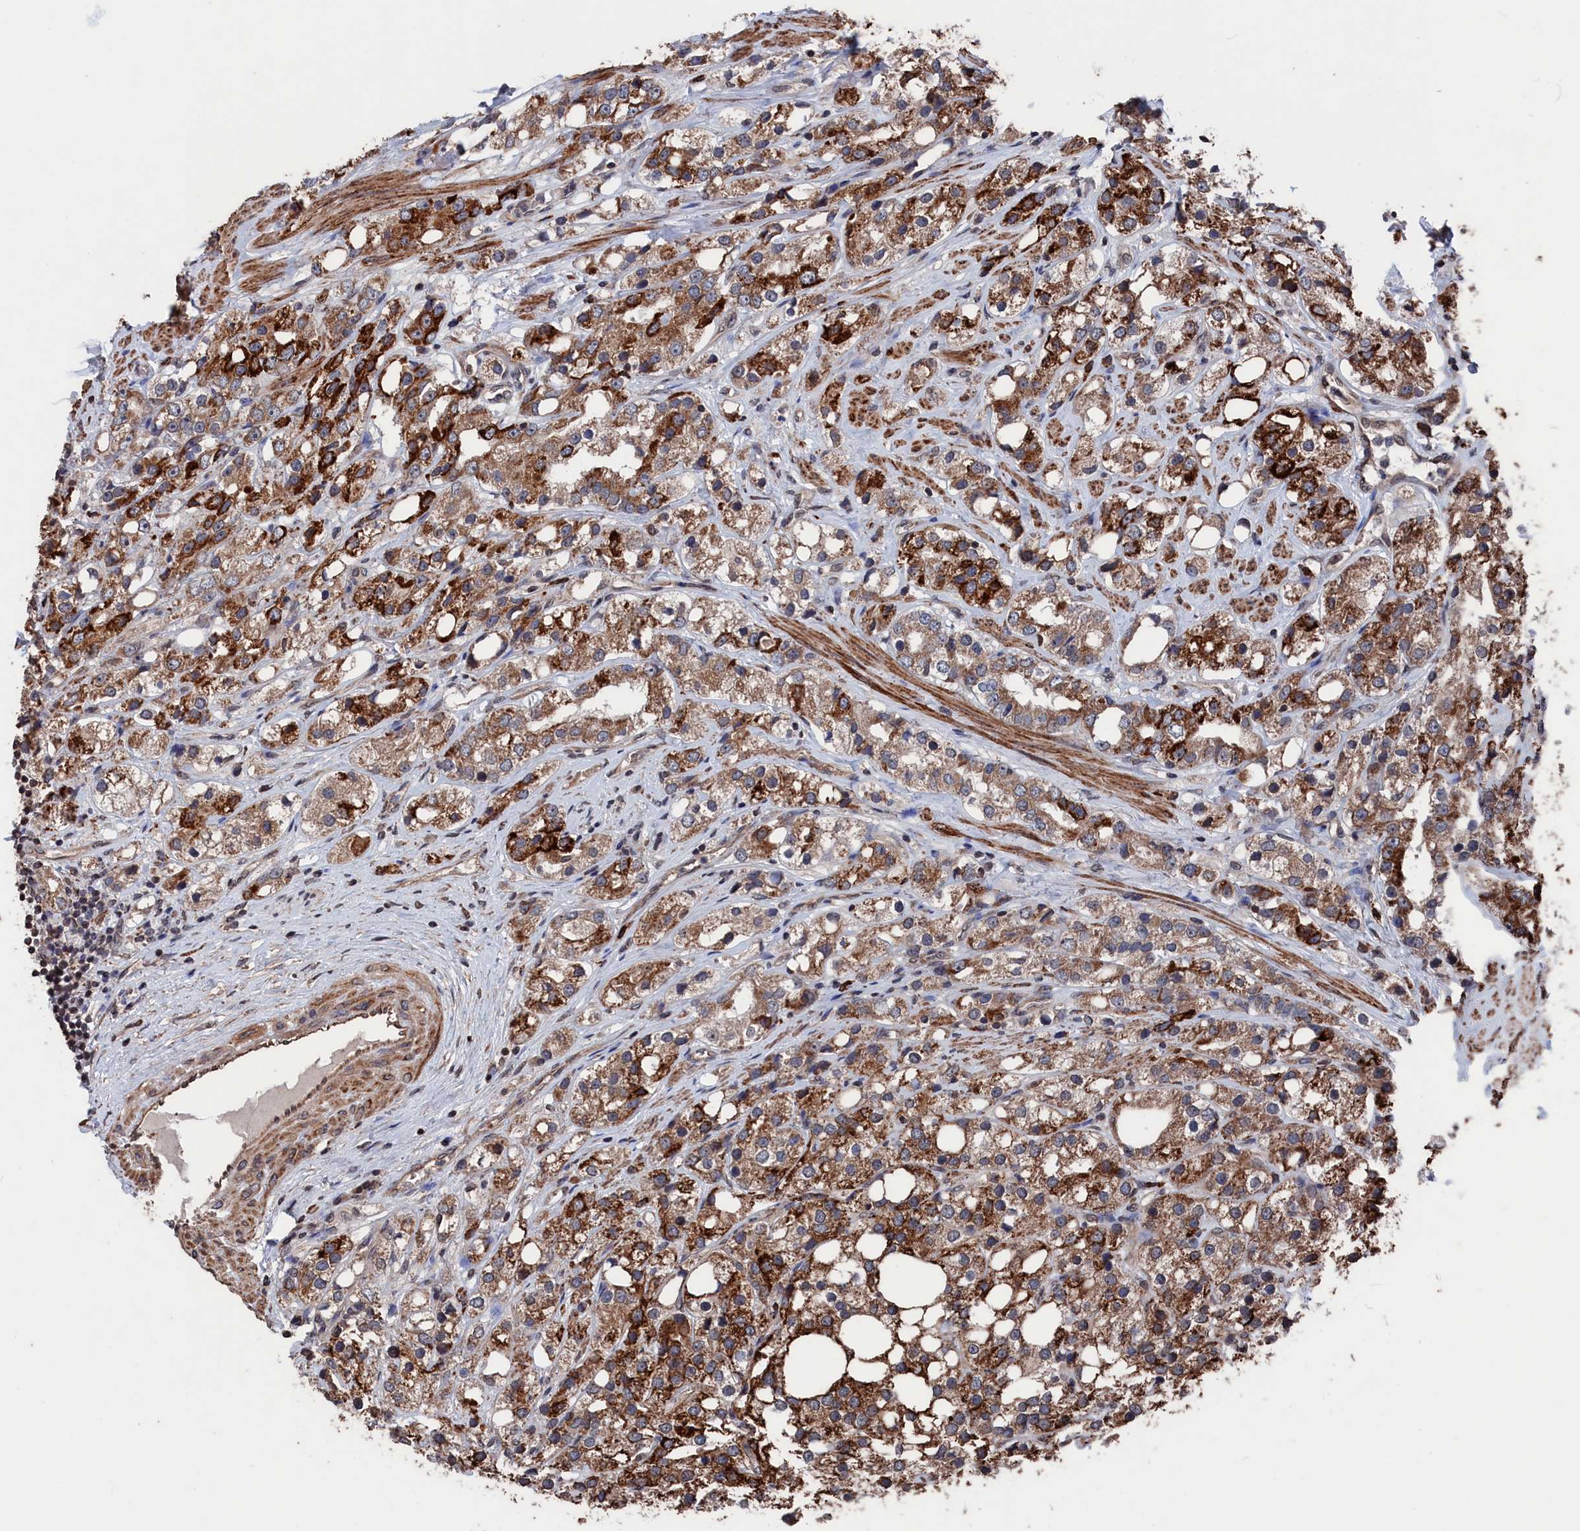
{"staining": {"intensity": "strong", "quantity": ">75%", "location": "cytoplasmic/membranous"}, "tissue": "prostate cancer", "cell_type": "Tumor cells", "image_type": "cancer", "snomed": [{"axis": "morphology", "description": "Adenocarcinoma, NOS"}, {"axis": "topography", "description": "Prostate"}], "caption": "This micrograph displays immunohistochemistry staining of prostate adenocarcinoma, with high strong cytoplasmic/membranous positivity in about >75% of tumor cells.", "gene": "PDE12", "patient": {"sex": "male", "age": 79}}